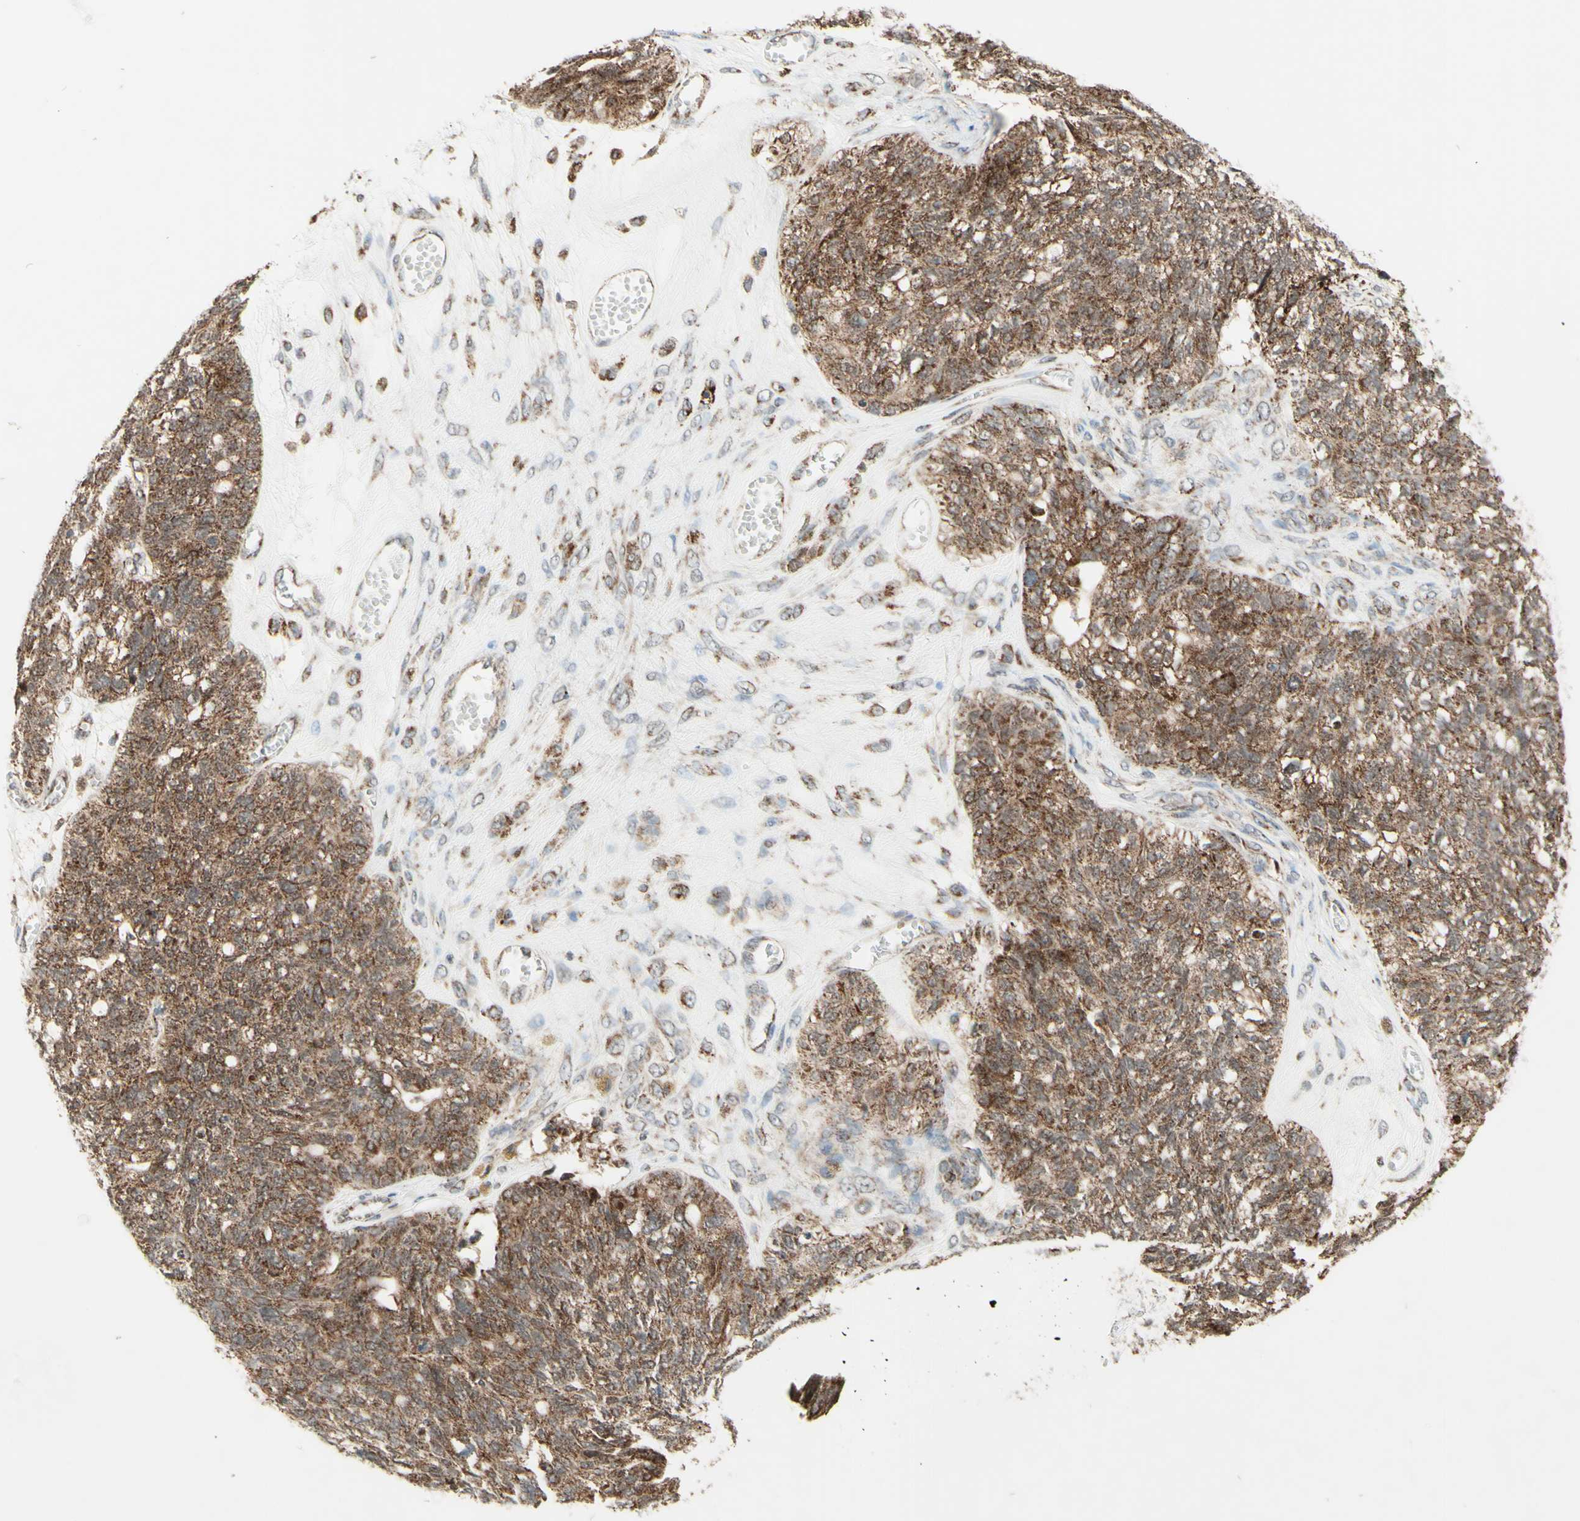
{"staining": {"intensity": "moderate", "quantity": ">75%", "location": "cytoplasmic/membranous"}, "tissue": "ovarian cancer", "cell_type": "Tumor cells", "image_type": "cancer", "snomed": [{"axis": "morphology", "description": "Cystadenocarcinoma, serous, NOS"}, {"axis": "topography", "description": "Ovary"}], "caption": "This is an image of immunohistochemistry staining of ovarian serous cystadenocarcinoma, which shows moderate staining in the cytoplasmic/membranous of tumor cells.", "gene": "DHRS3", "patient": {"sex": "female", "age": 79}}